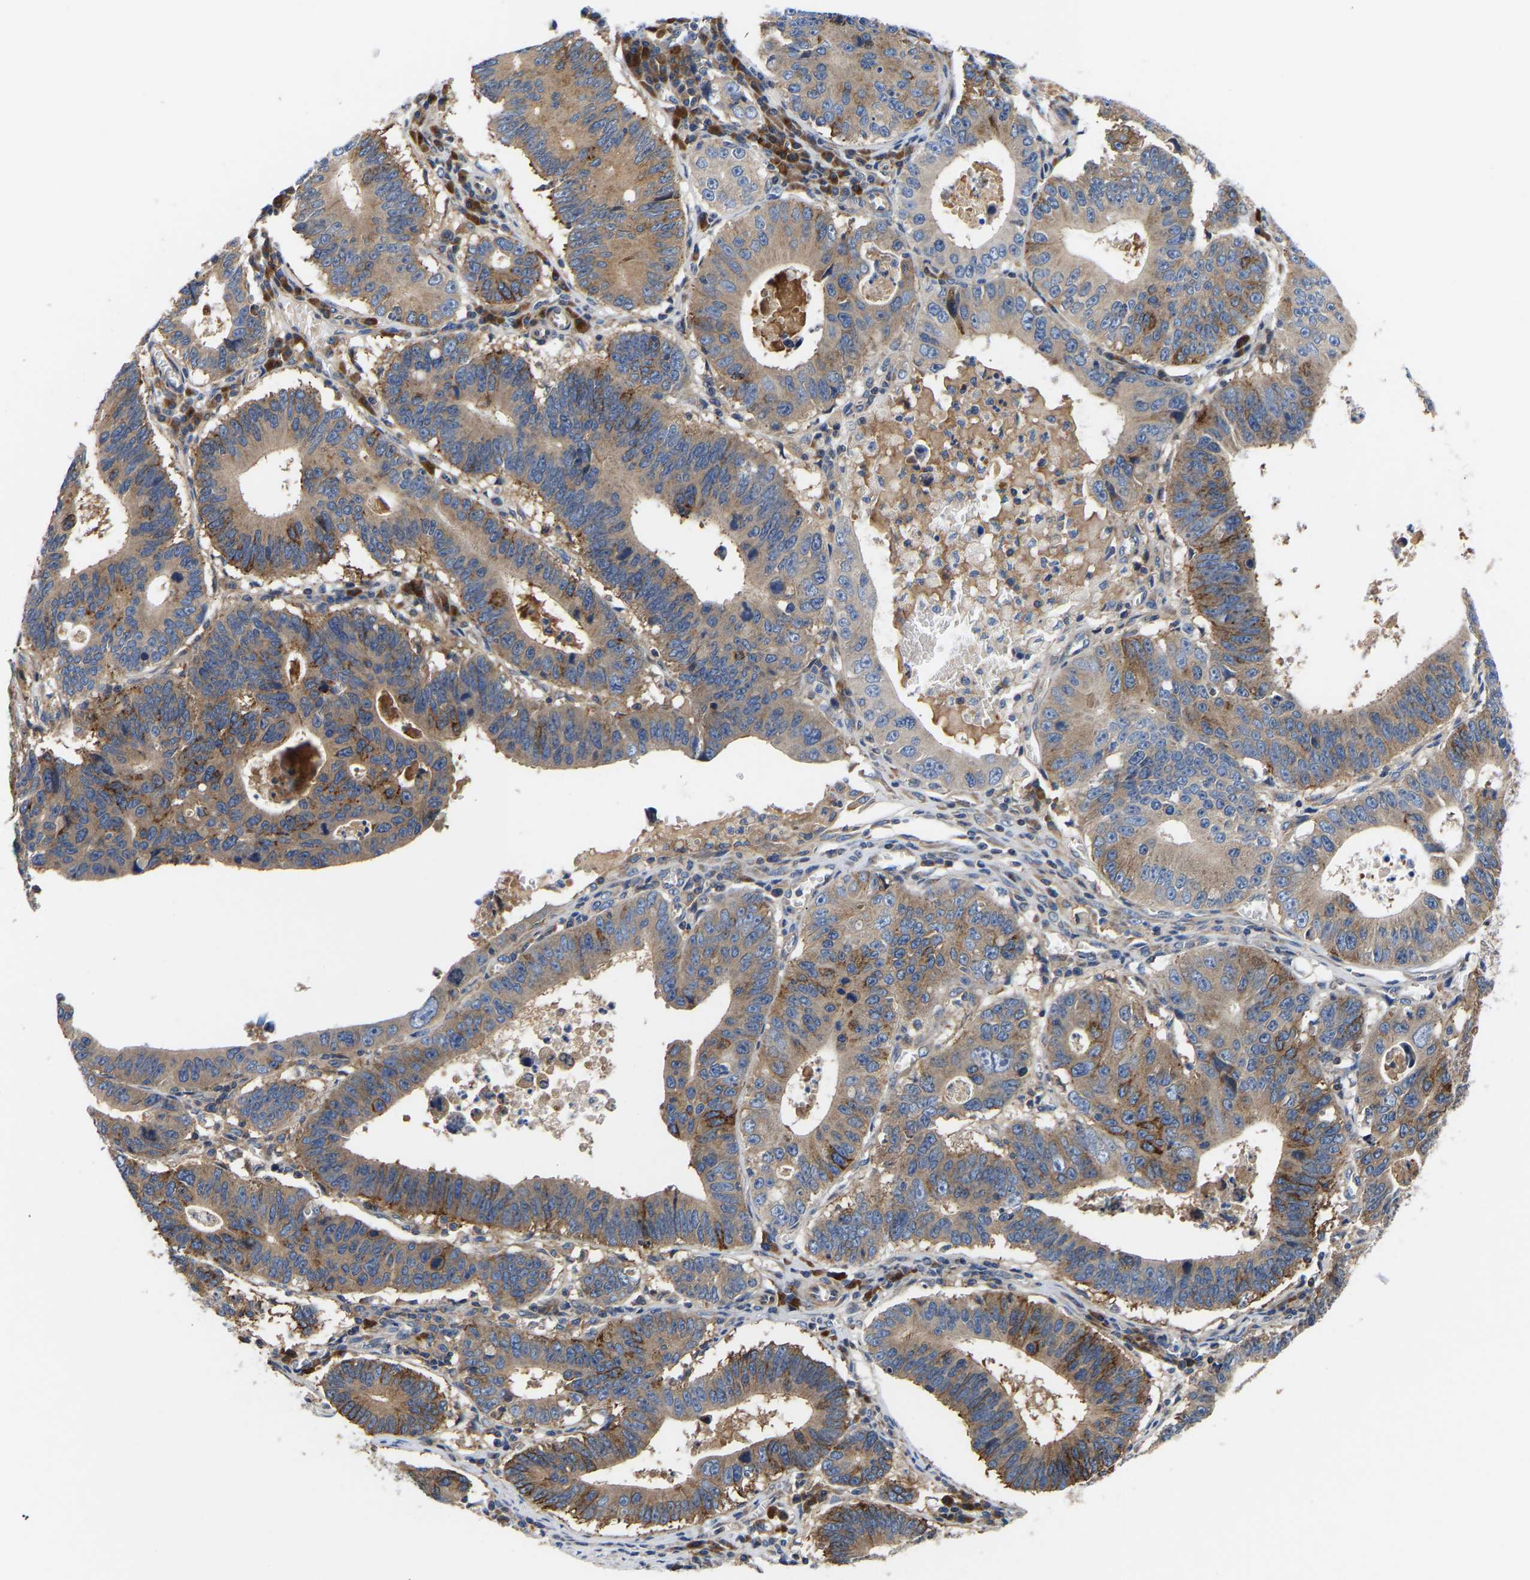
{"staining": {"intensity": "moderate", "quantity": ">75%", "location": "cytoplasmic/membranous"}, "tissue": "stomach cancer", "cell_type": "Tumor cells", "image_type": "cancer", "snomed": [{"axis": "morphology", "description": "Adenocarcinoma, NOS"}, {"axis": "topography", "description": "Stomach"}], "caption": "DAB (3,3'-diaminobenzidine) immunohistochemical staining of stomach adenocarcinoma shows moderate cytoplasmic/membranous protein staining in approximately >75% of tumor cells. (DAB IHC, brown staining for protein, blue staining for nuclei).", "gene": "AIMP2", "patient": {"sex": "male", "age": 59}}